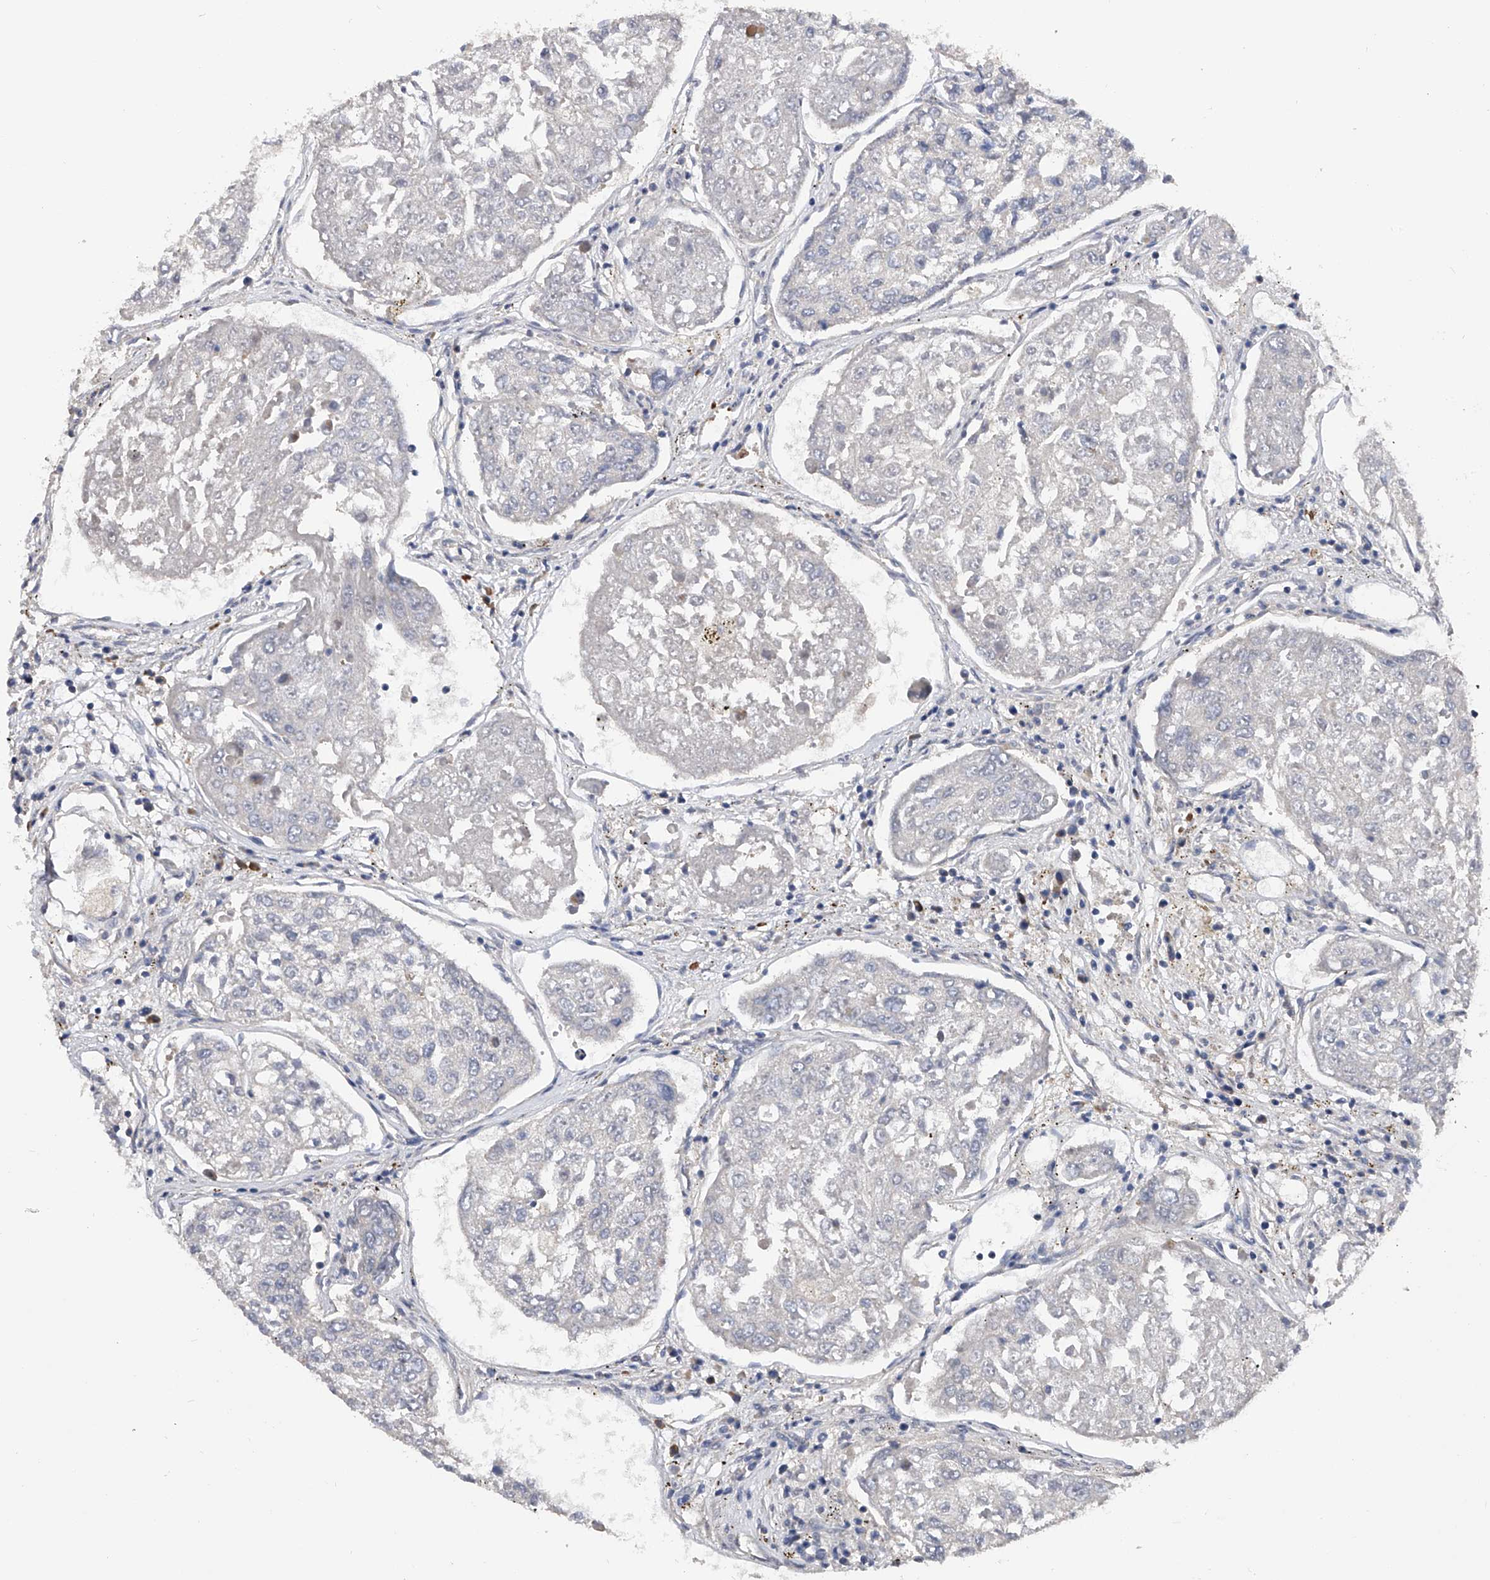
{"staining": {"intensity": "negative", "quantity": "none", "location": "none"}, "tissue": "urothelial cancer", "cell_type": "Tumor cells", "image_type": "cancer", "snomed": [{"axis": "morphology", "description": "Urothelial carcinoma, High grade"}, {"axis": "topography", "description": "Lymph node"}, {"axis": "topography", "description": "Urinary bladder"}], "caption": "This is a histopathology image of IHC staining of urothelial cancer, which shows no positivity in tumor cells.", "gene": "CFAP298", "patient": {"sex": "male", "age": 51}}